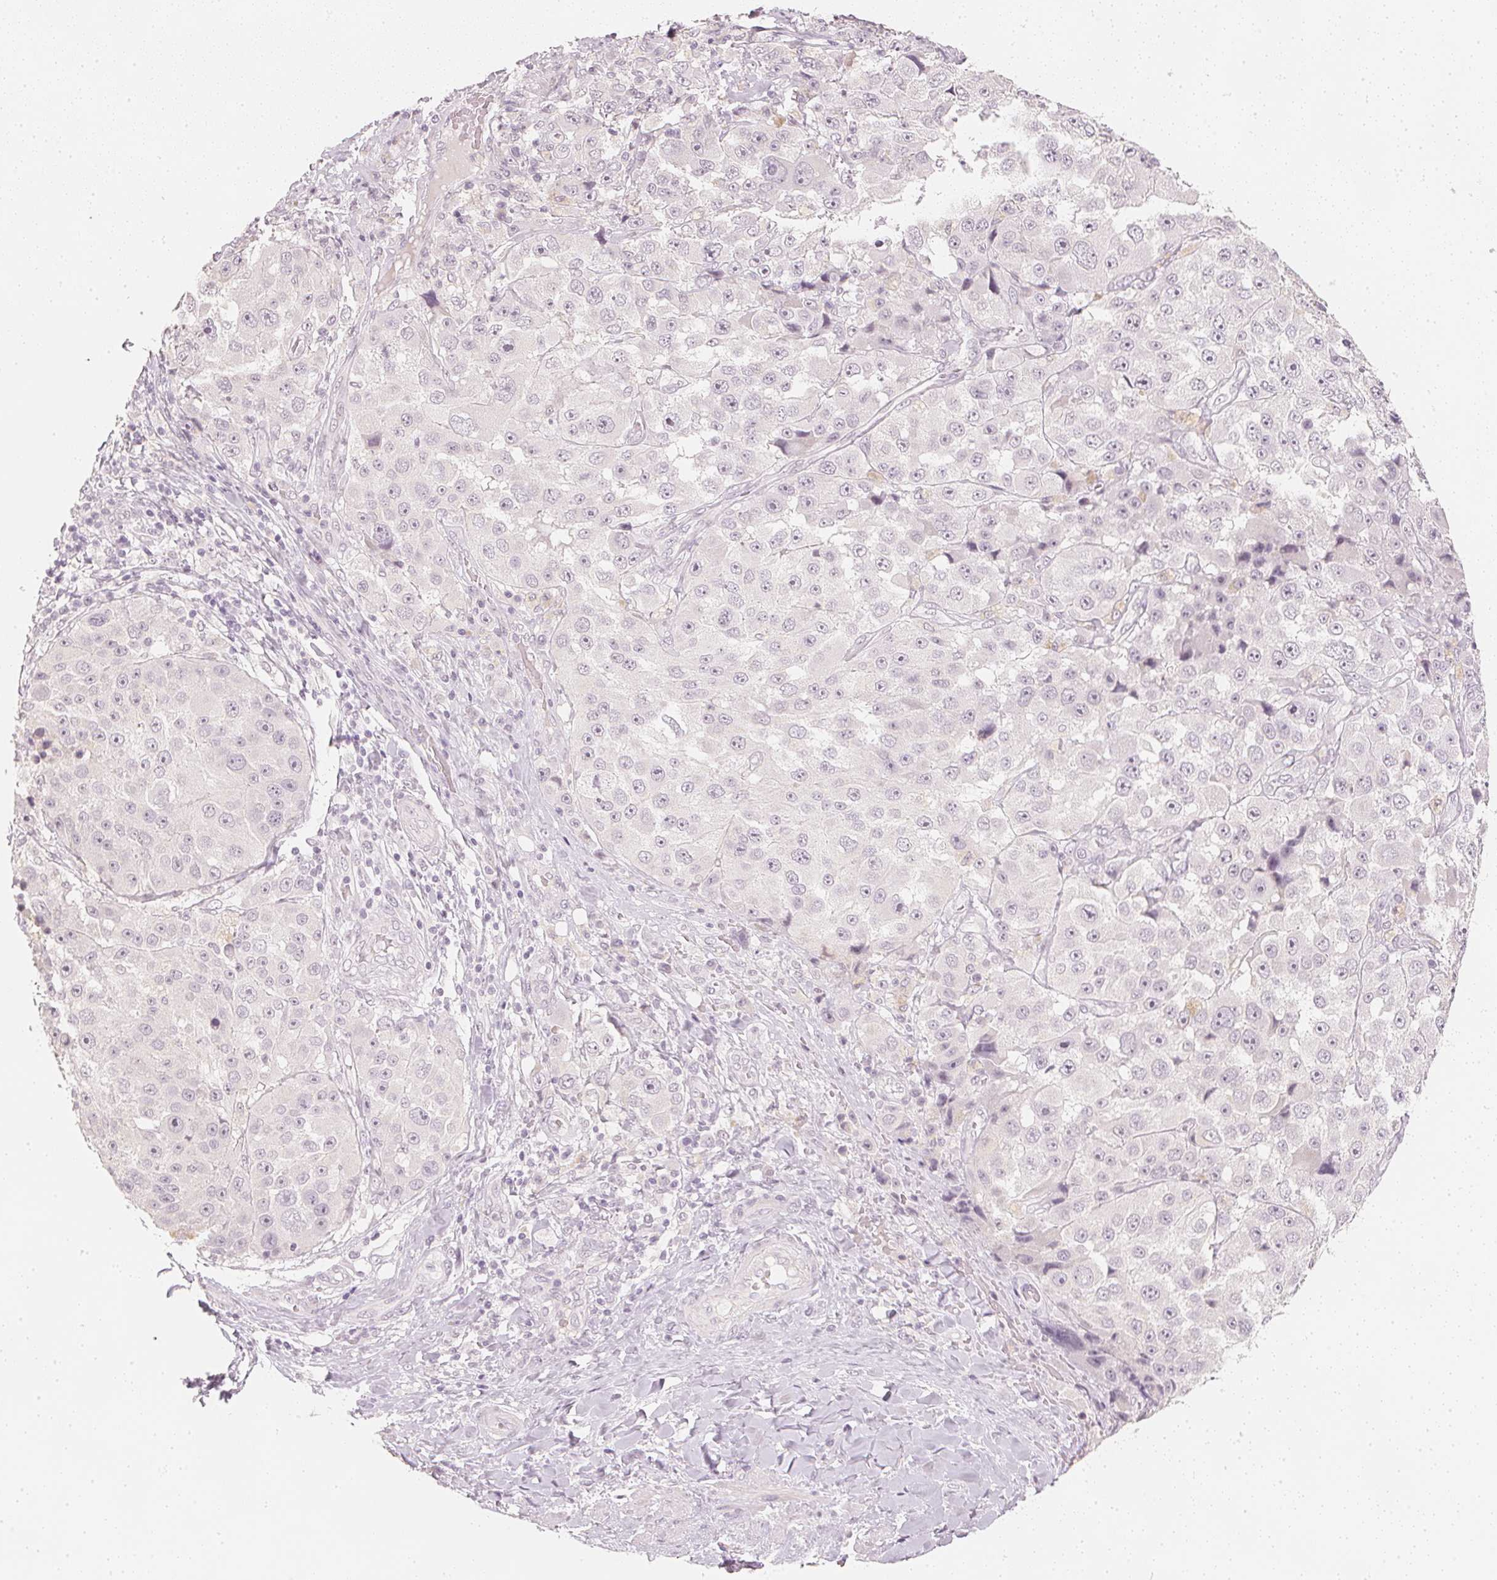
{"staining": {"intensity": "negative", "quantity": "none", "location": "none"}, "tissue": "melanoma", "cell_type": "Tumor cells", "image_type": "cancer", "snomed": [{"axis": "morphology", "description": "Malignant melanoma, Metastatic site"}, {"axis": "topography", "description": "Lymph node"}], "caption": "Malignant melanoma (metastatic site) was stained to show a protein in brown. There is no significant staining in tumor cells.", "gene": "CALB1", "patient": {"sex": "male", "age": 62}}